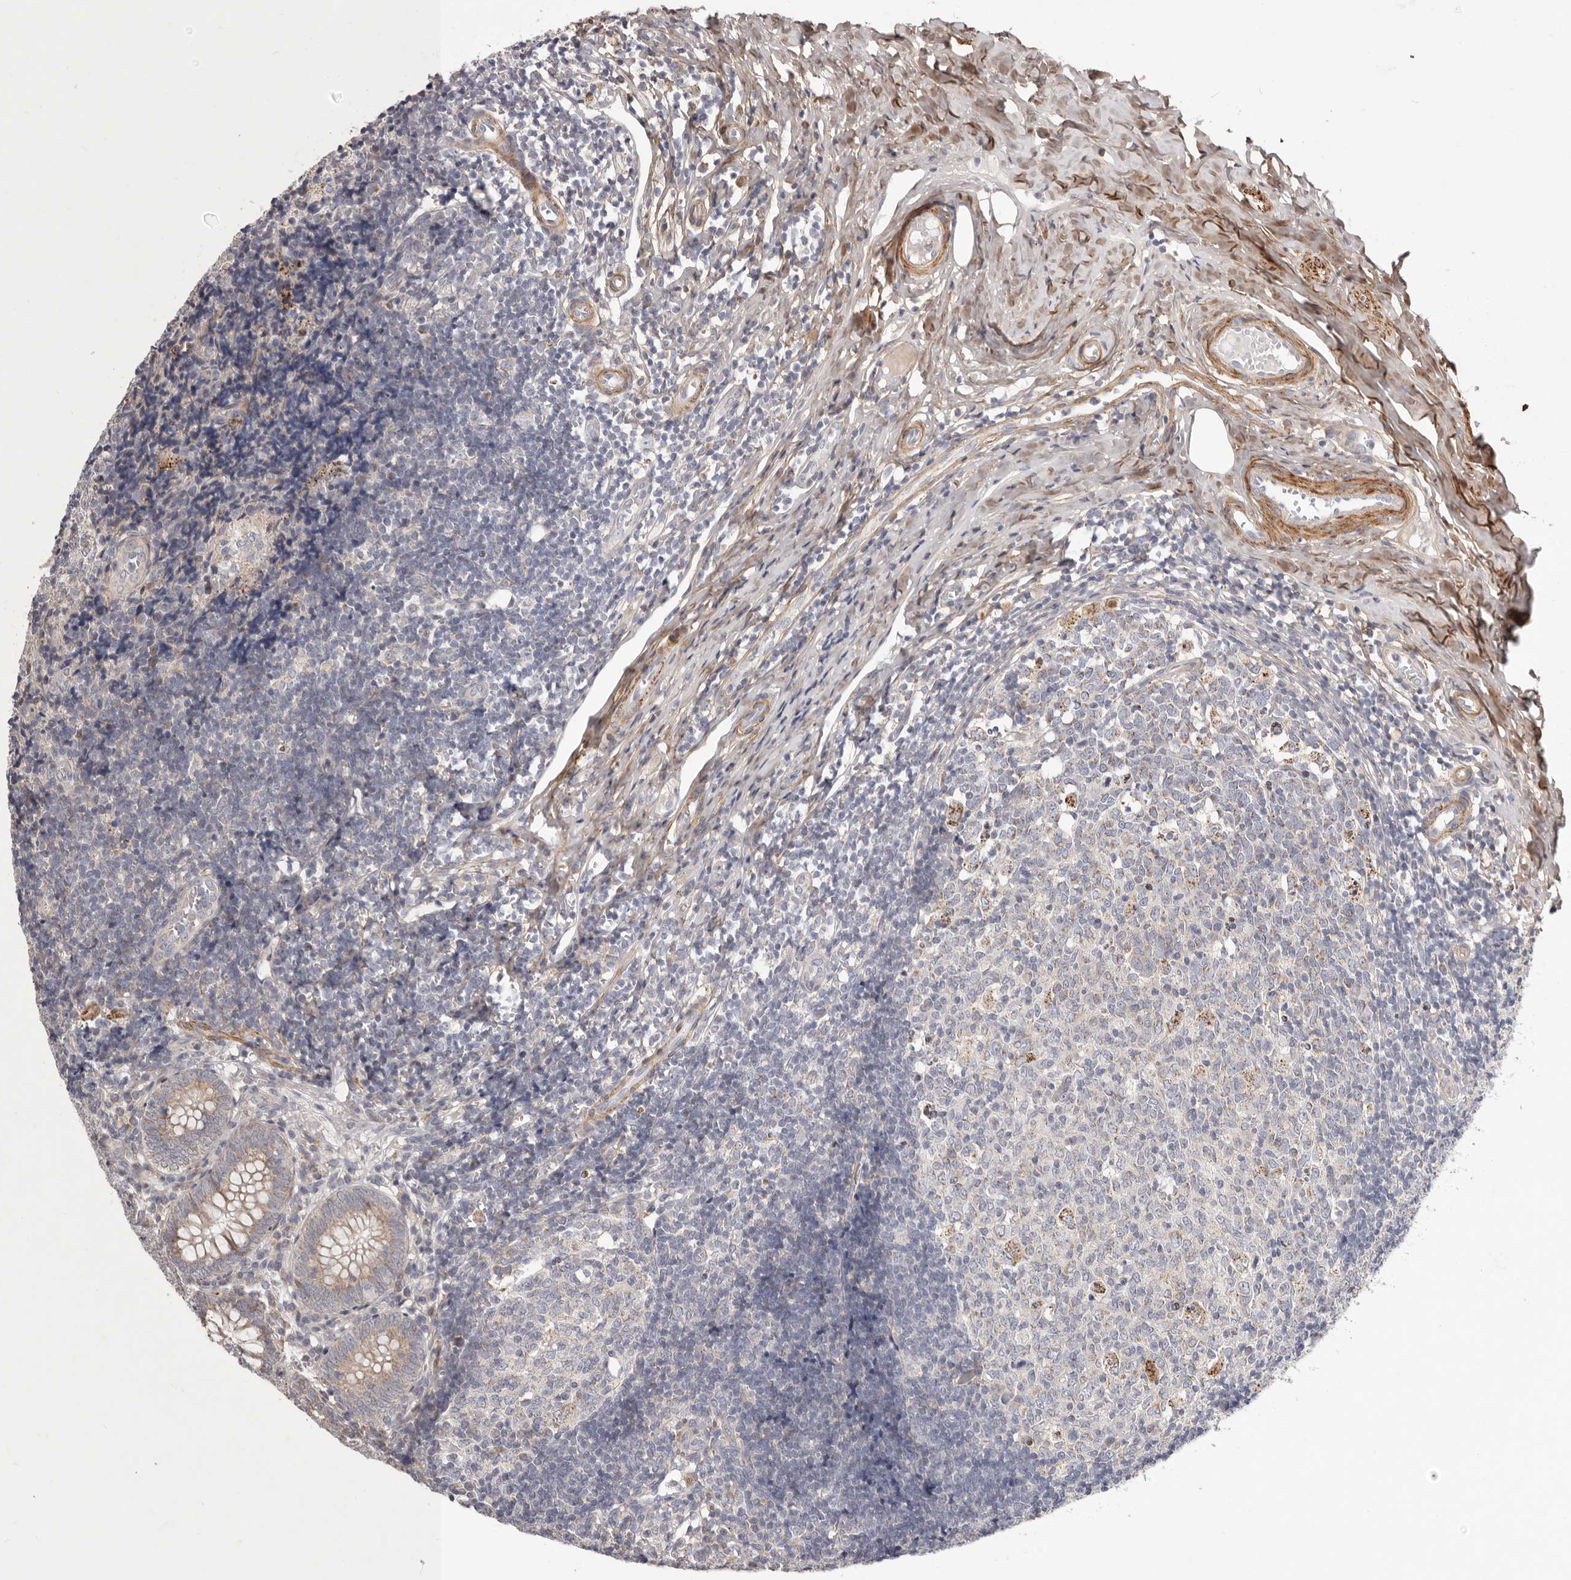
{"staining": {"intensity": "moderate", "quantity": ">75%", "location": "cytoplasmic/membranous"}, "tissue": "appendix", "cell_type": "Glandular cells", "image_type": "normal", "snomed": [{"axis": "morphology", "description": "Normal tissue, NOS"}, {"axis": "topography", "description": "Appendix"}], "caption": "Immunohistochemistry of unremarkable human appendix shows medium levels of moderate cytoplasmic/membranous staining in about >75% of glandular cells. The protein is shown in brown color, while the nuclei are stained blue.", "gene": "MRPS10", "patient": {"sex": "male", "age": 8}}